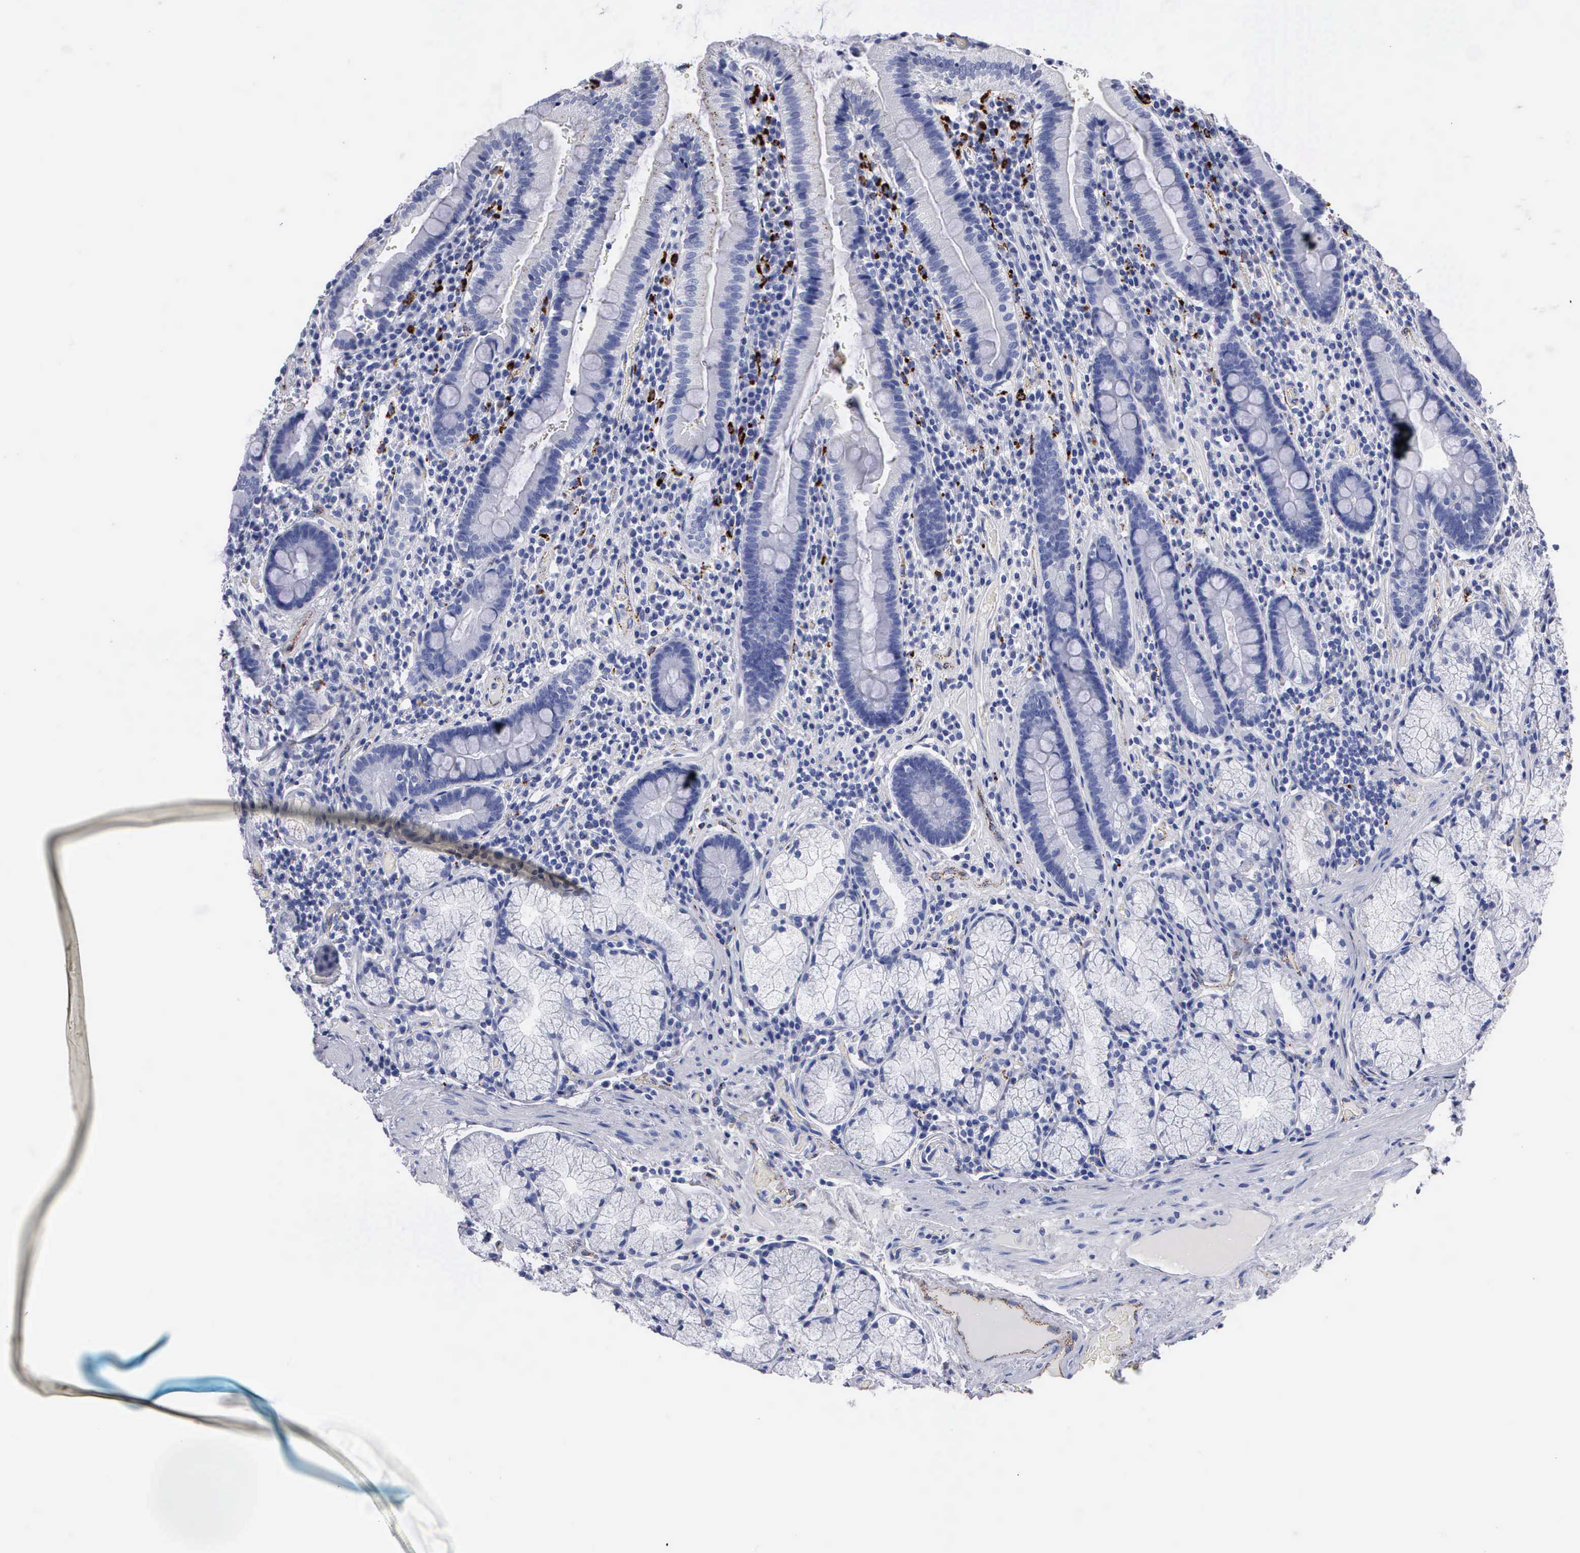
{"staining": {"intensity": "weak", "quantity": "<25%", "location": "cytoplasmic/membranous"}, "tissue": "duodenum", "cell_type": "Glandular cells", "image_type": "normal", "snomed": [{"axis": "morphology", "description": "Normal tissue, NOS"}, {"axis": "topography", "description": "Stomach, lower"}, {"axis": "topography", "description": "Duodenum"}], "caption": "Immunohistochemistry histopathology image of unremarkable duodenum: duodenum stained with DAB (3,3'-diaminobenzidine) reveals no significant protein staining in glandular cells. (Brightfield microscopy of DAB (3,3'-diaminobenzidine) IHC at high magnification).", "gene": "CTSL", "patient": {"sex": "male", "age": 84}}